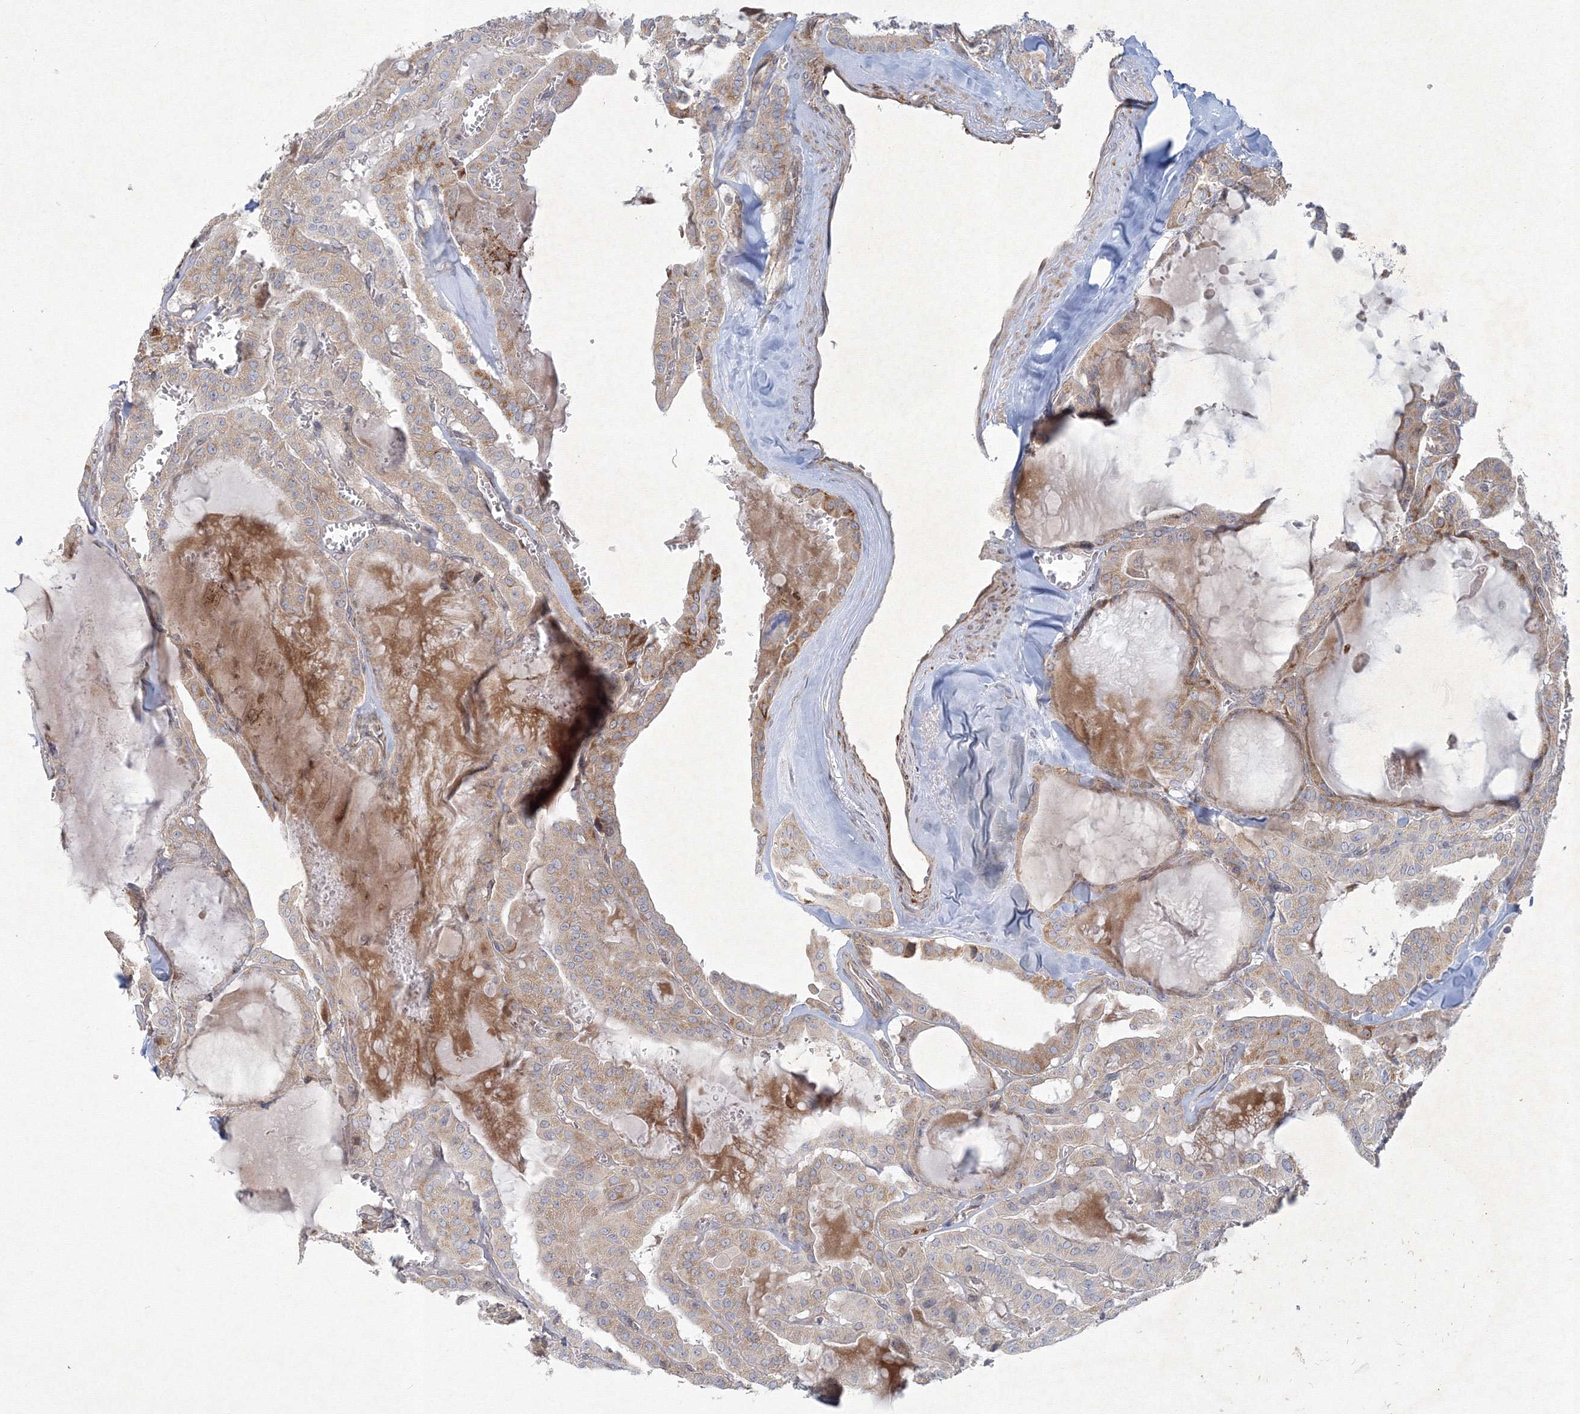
{"staining": {"intensity": "moderate", "quantity": ">75%", "location": "cytoplasmic/membranous"}, "tissue": "thyroid cancer", "cell_type": "Tumor cells", "image_type": "cancer", "snomed": [{"axis": "morphology", "description": "Papillary adenocarcinoma, NOS"}, {"axis": "topography", "description": "Thyroid gland"}], "caption": "IHC (DAB) staining of human papillary adenocarcinoma (thyroid) displays moderate cytoplasmic/membranous protein staining in about >75% of tumor cells. The protein is stained brown, and the nuclei are stained in blue (DAB (3,3'-diaminobenzidine) IHC with brightfield microscopy, high magnification).", "gene": "WDR49", "patient": {"sex": "male", "age": 52}}